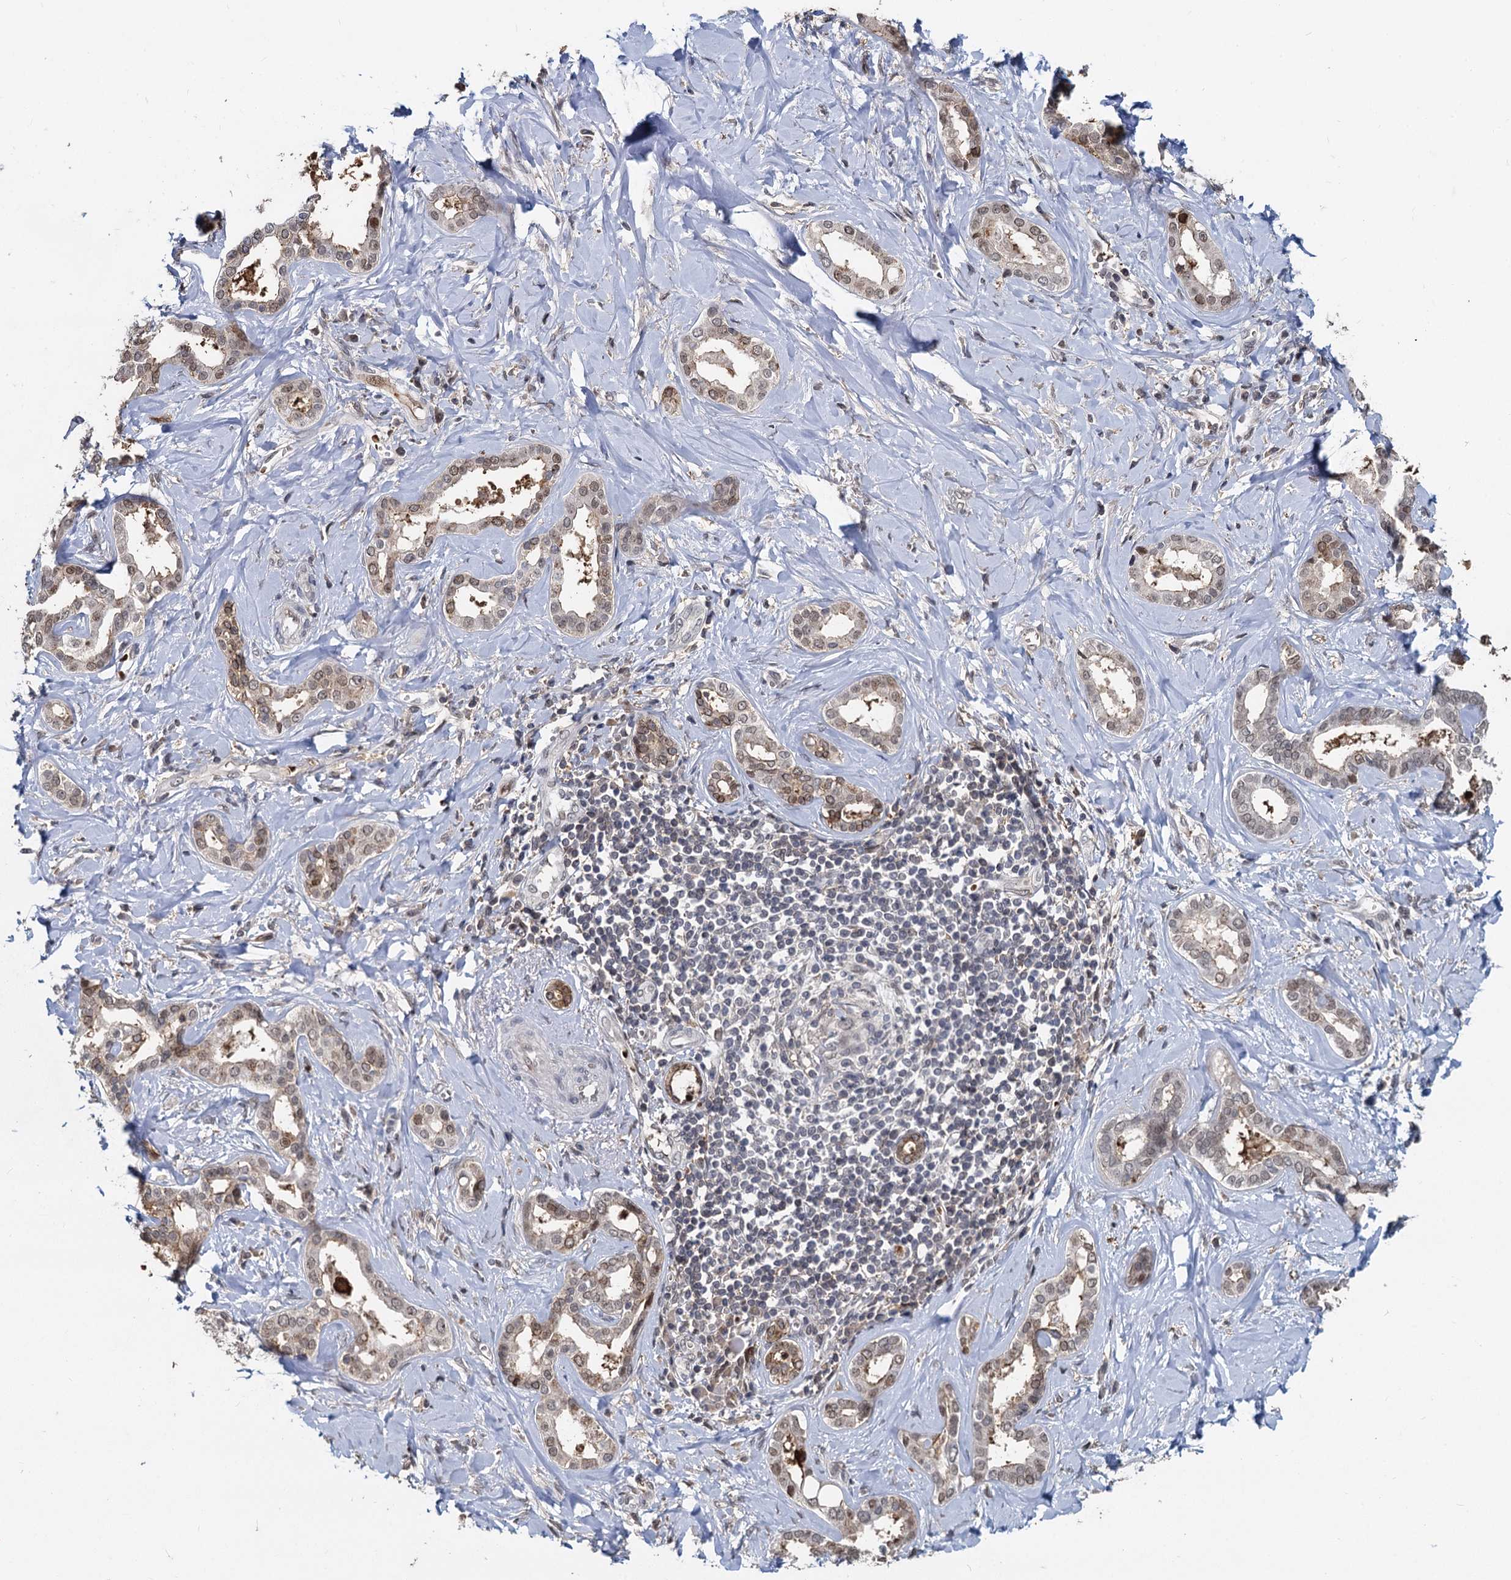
{"staining": {"intensity": "moderate", "quantity": "<25%", "location": "nuclear"}, "tissue": "liver cancer", "cell_type": "Tumor cells", "image_type": "cancer", "snomed": [{"axis": "morphology", "description": "Cholangiocarcinoma"}, {"axis": "topography", "description": "Liver"}], "caption": "Tumor cells reveal moderate nuclear staining in about <25% of cells in liver cholangiocarcinoma.", "gene": "FANCI", "patient": {"sex": "female", "age": 77}}